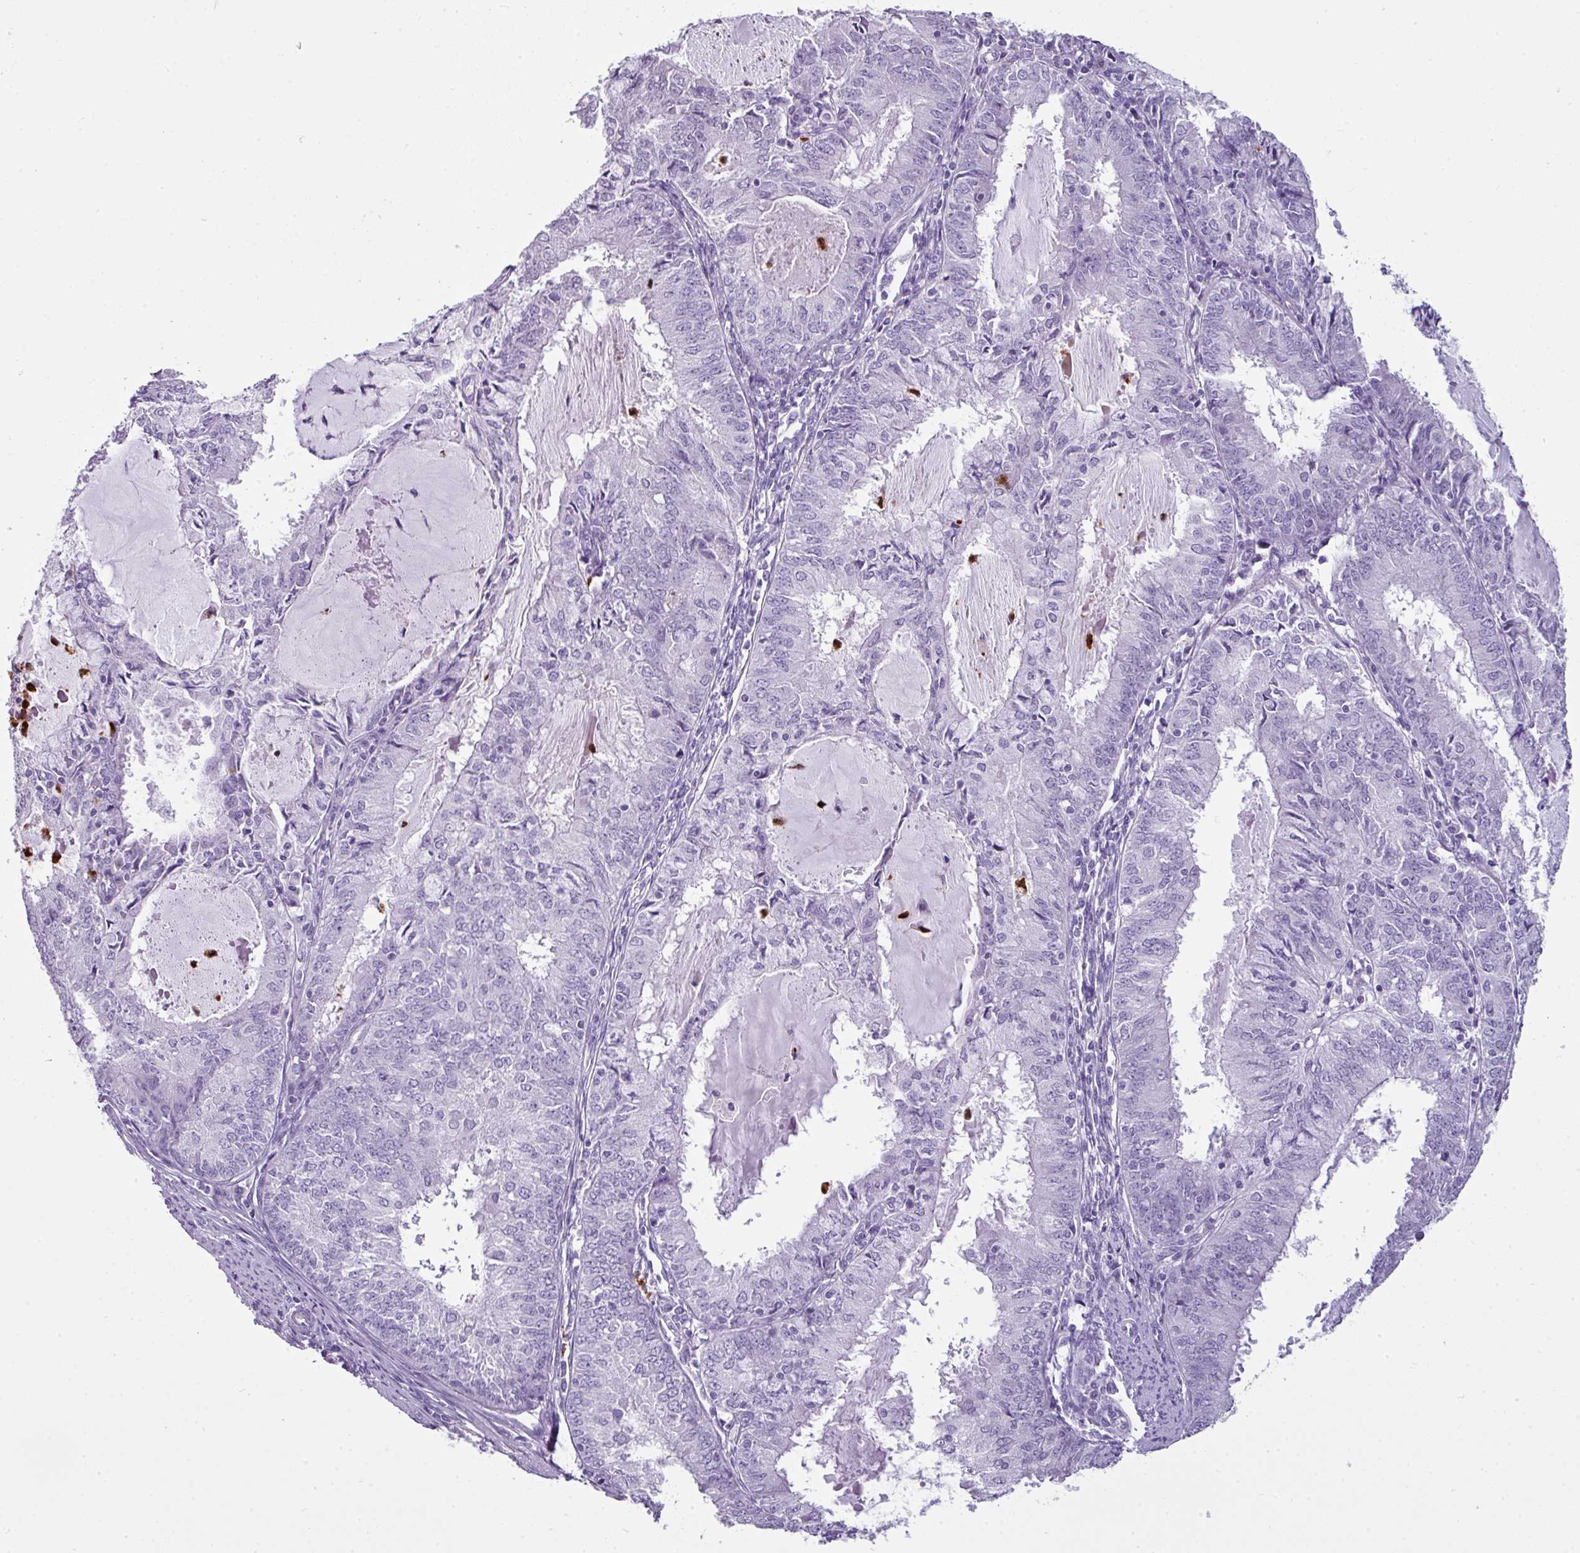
{"staining": {"intensity": "negative", "quantity": "none", "location": "none"}, "tissue": "endometrial cancer", "cell_type": "Tumor cells", "image_type": "cancer", "snomed": [{"axis": "morphology", "description": "Adenocarcinoma, NOS"}, {"axis": "topography", "description": "Endometrium"}], "caption": "A micrograph of human endometrial cancer (adenocarcinoma) is negative for staining in tumor cells. Brightfield microscopy of immunohistochemistry (IHC) stained with DAB (3,3'-diaminobenzidine) (brown) and hematoxylin (blue), captured at high magnification.", "gene": "CTSG", "patient": {"sex": "female", "age": 57}}